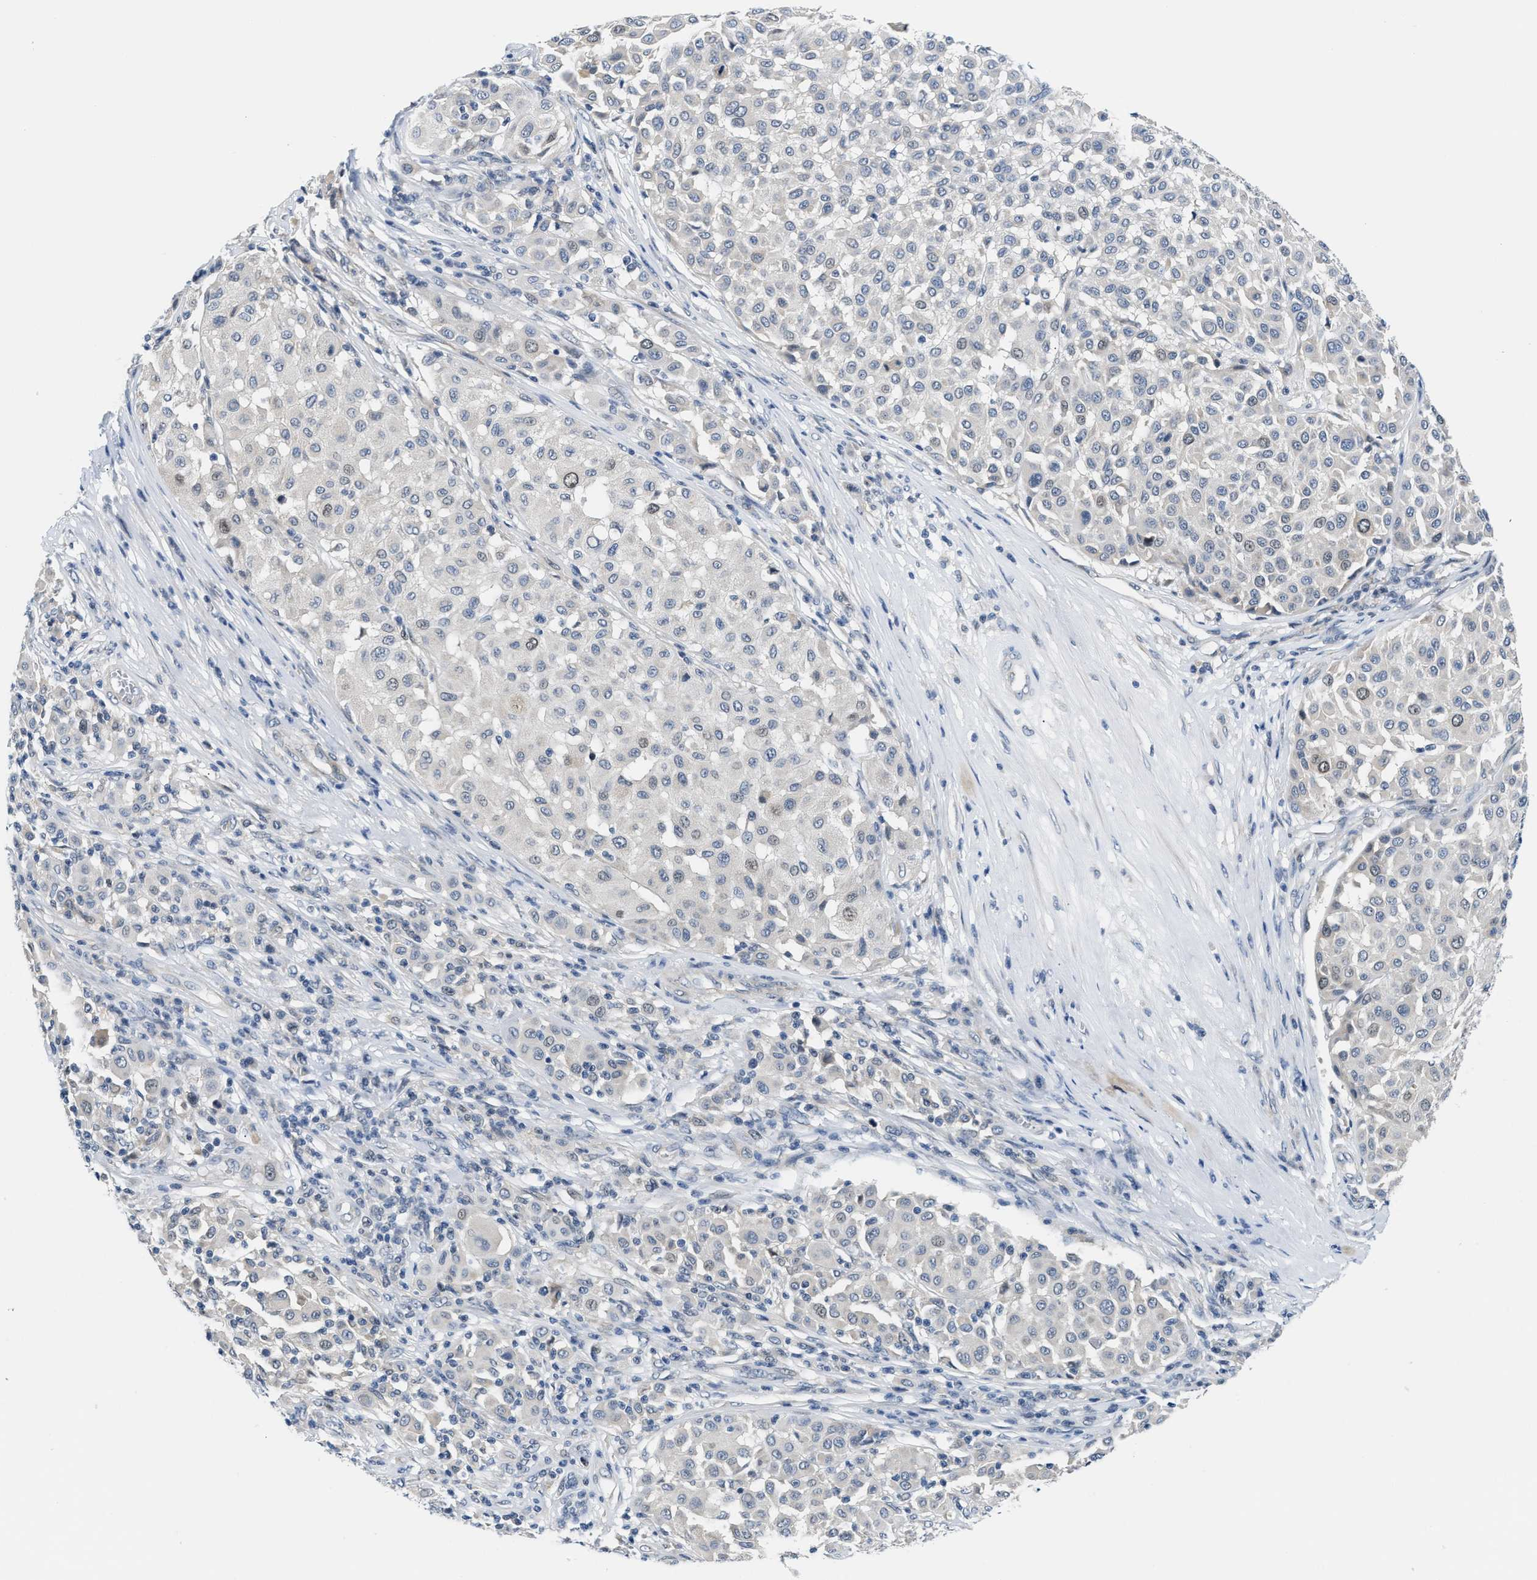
{"staining": {"intensity": "weak", "quantity": "<25%", "location": "cytoplasmic/membranous,nuclear"}, "tissue": "melanoma", "cell_type": "Tumor cells", "image_type": "cancer", "snomed": [{"axis": "morphology", "description": "Malignant melanoma, Metastatic site"}, {"axis": "topography", "description": "Soft tissue"}], "caption": "High power microscopy histopathology image of an immunohistochemistry (IHC) micrograph of melanoma, revealing no significant staining in tumor cells. (DAB immunohistochemistry (IHC) visualized using brightfield microscopy, high magnification).", "gene": "CLGN", "patient": {"sex": "male", "age": 41}}